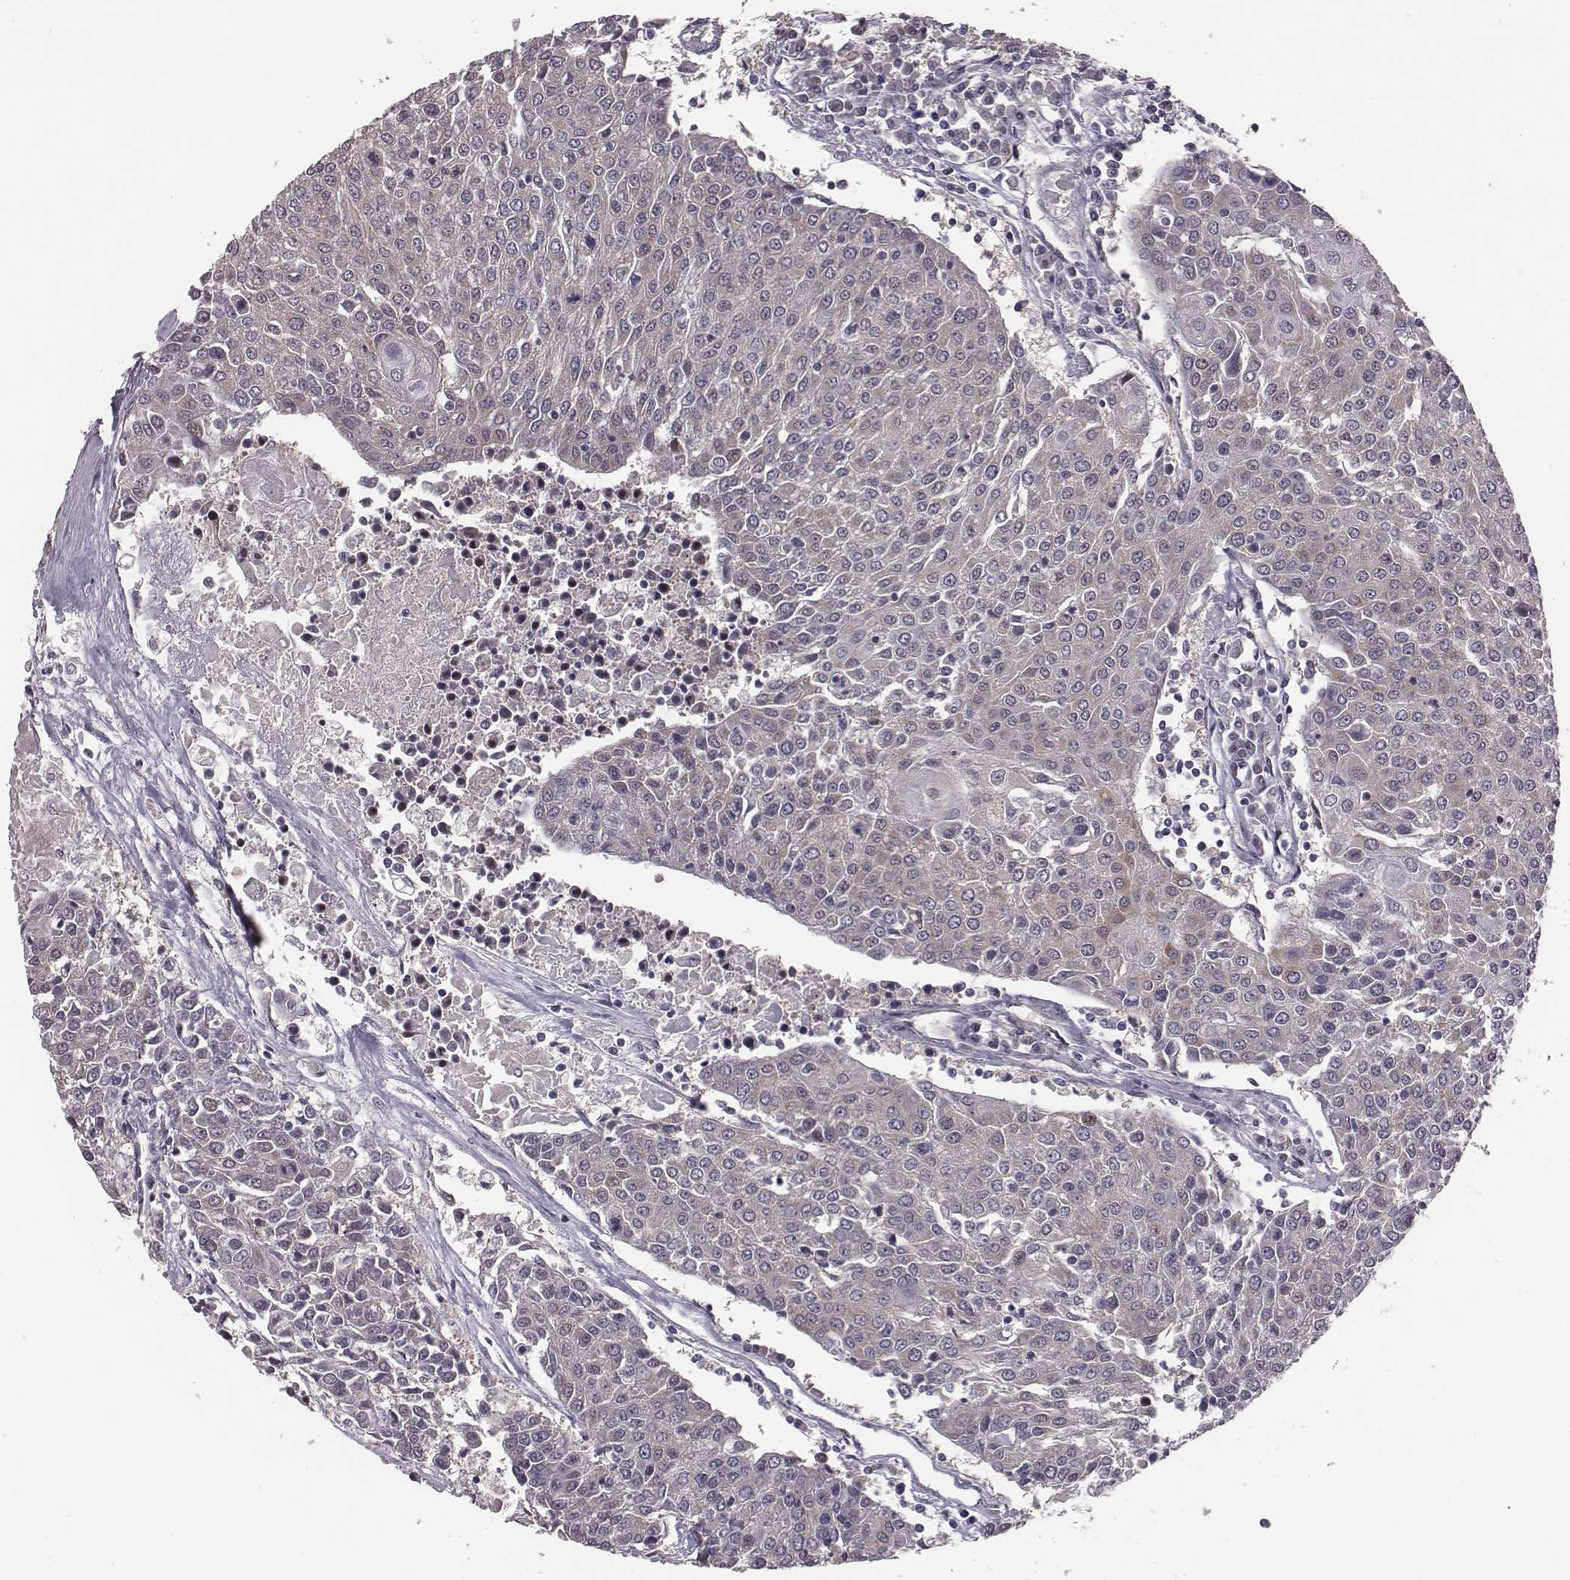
{"staining": {"intensity": "negative", "quantity": "none", "location": "none"}, "tissue": "urothelial cancer", "cell_type": "Tumor cells", "image_type": "cancer", "snomed": [{"axis": "morphology", "description": "Urothelial carcinoma, High grade"}, {"axis": "topography", "description": "Urinary bladder"}], "caption": "An immunohistochemistry (IHC) micrograph of urothelial carcinoma (high-grade) is shown. There is no staining in tumor cells of urothelial carcinoma (high-grade).", "gene": "SMURF2", "patient": {"sex": "female", "age": 85}}